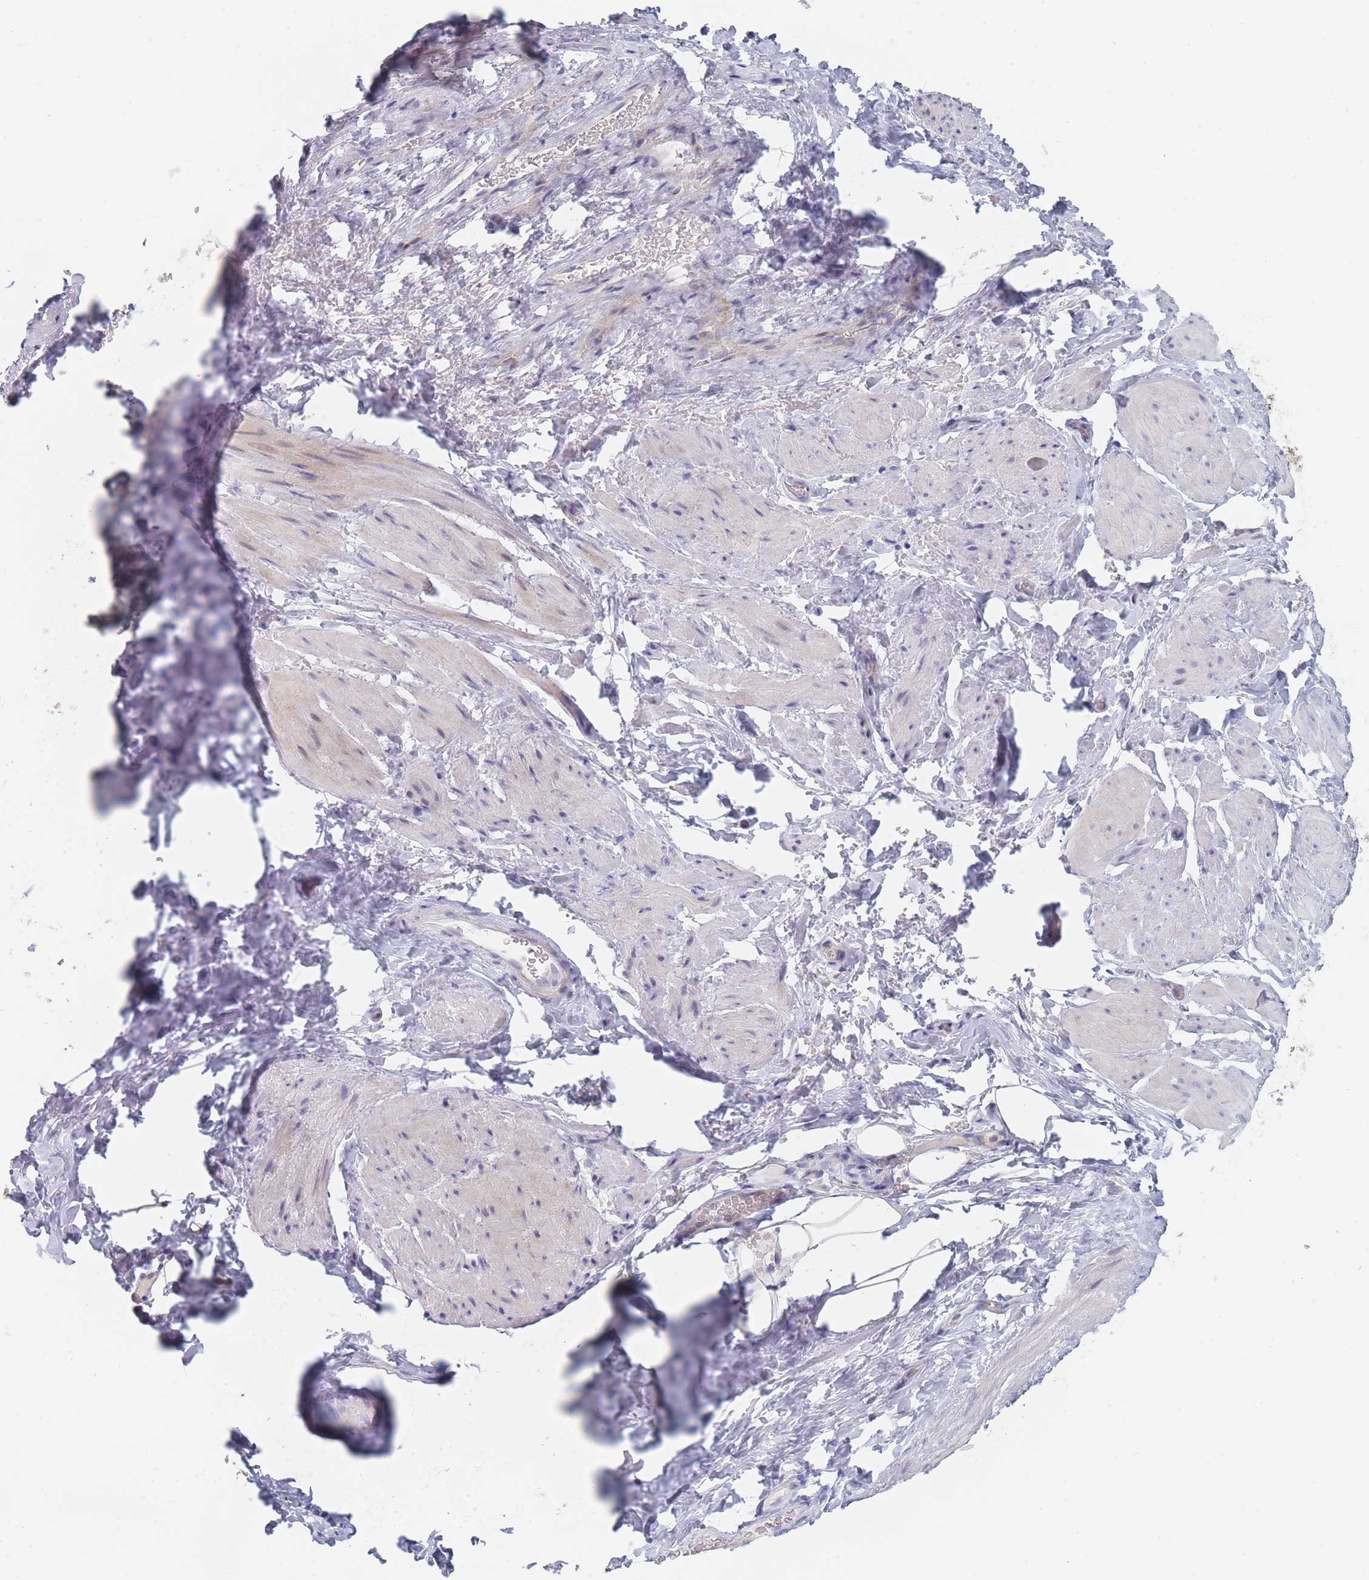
{"staining": {"intensity": "negative", "quantity": "none", "location": "none"}, "tissue": "smooth muscle", "cell_type": "Smooth muscle cells", "image_type": "normal", "snomed": [{"axis": "morphology", "description": "Normal tissue, NOS"}, {"axis": "topography", "description": "Smooth muscle"}, {"axis": "topography", "description": "Peripheral nerve tissue"}], "caption": "Human smooth muscle stained for a protein using immunohistochemistry (IHC) displays no positivity in smooth muscle cells.", "gene": "SPATS1", "patient": {"sex": "male", "age": 69}}